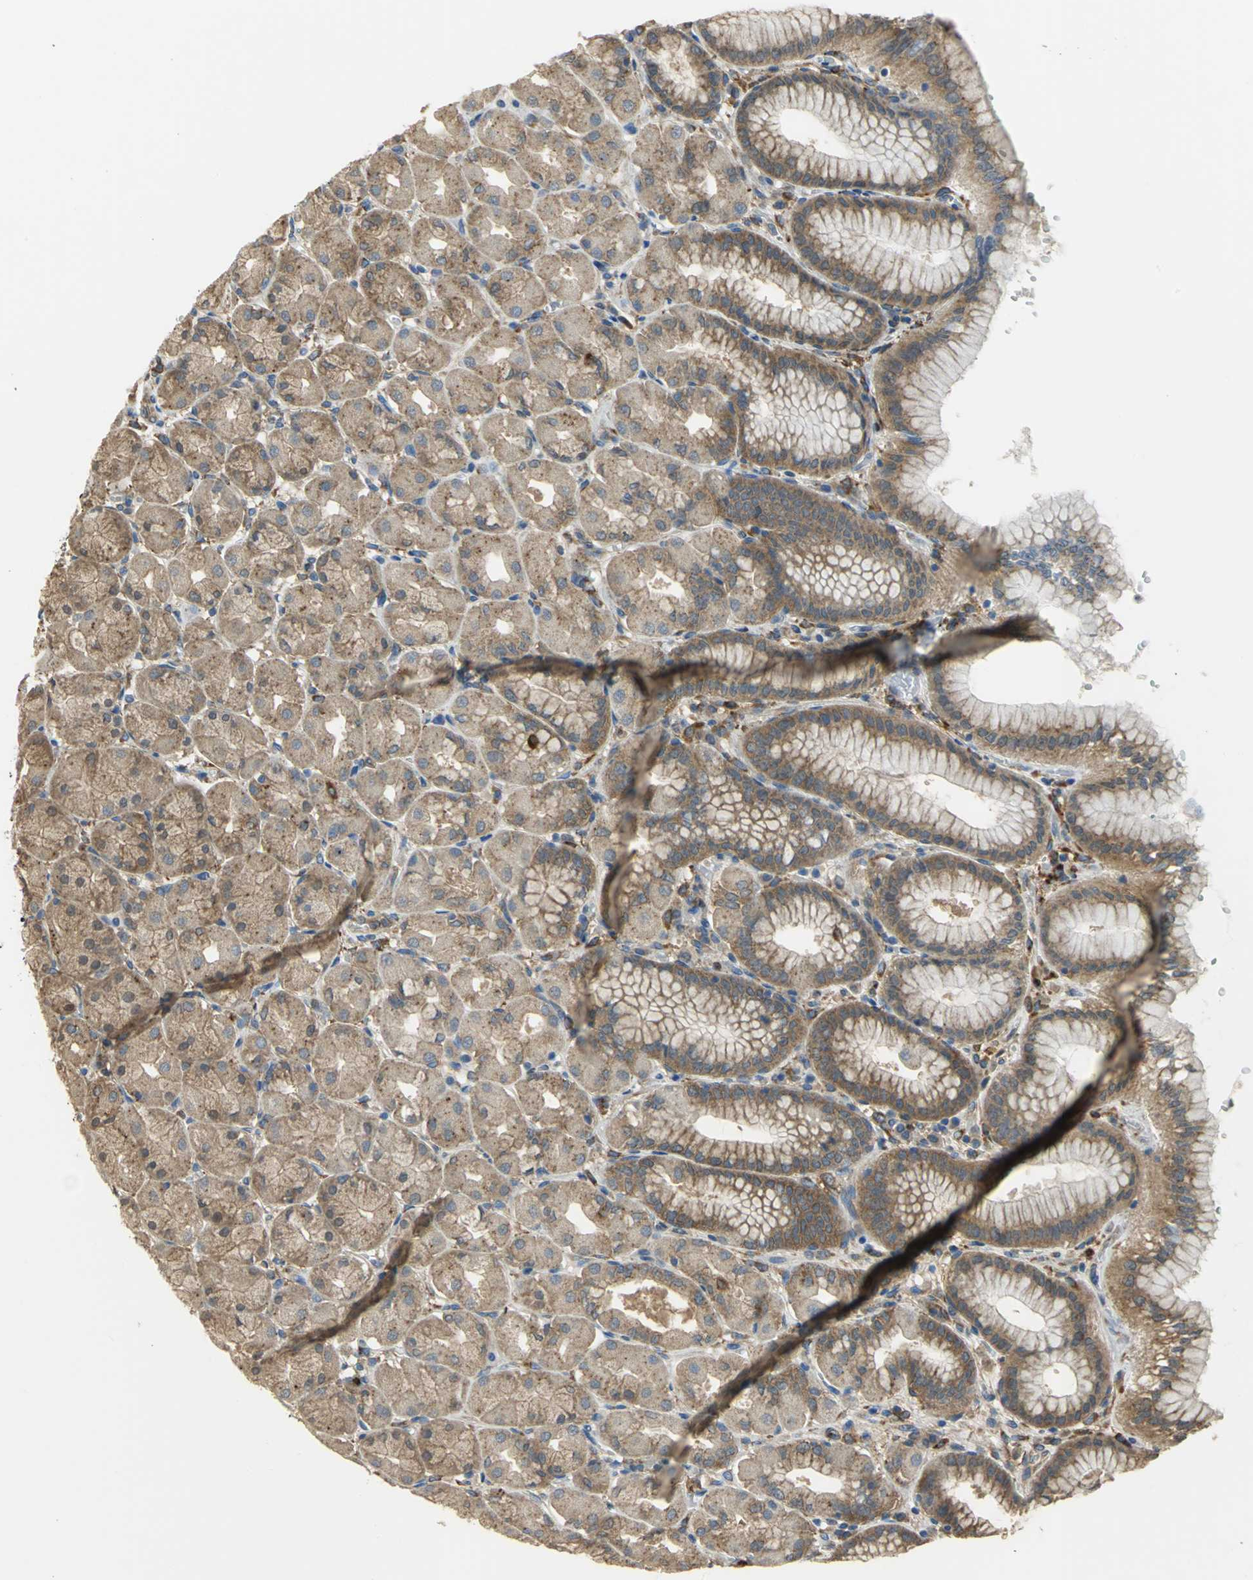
{"staining": {"intensity": "moderate", "quantity": ">75%", "location": "cytoplasmic/membranous"}, "tissue": "stomach", "cell_type": "Glandular cells", "image_type": "normal", "snomed": [{"axis": "morphology", "description": "Normal tissue, NOS"}, {"axis": "topography", "description": "Stomach, upper"}], "caption": "Protein positivity by IHC demonstrates moderate cytoplasmic/membranous positivity in approximately >75% of glandular cells in normal stomach. (Brightfield microscopy of DAB IHC at high magnification).", "gene": "DIAPH2", "patient": {"sex": "female", "age": 56}}